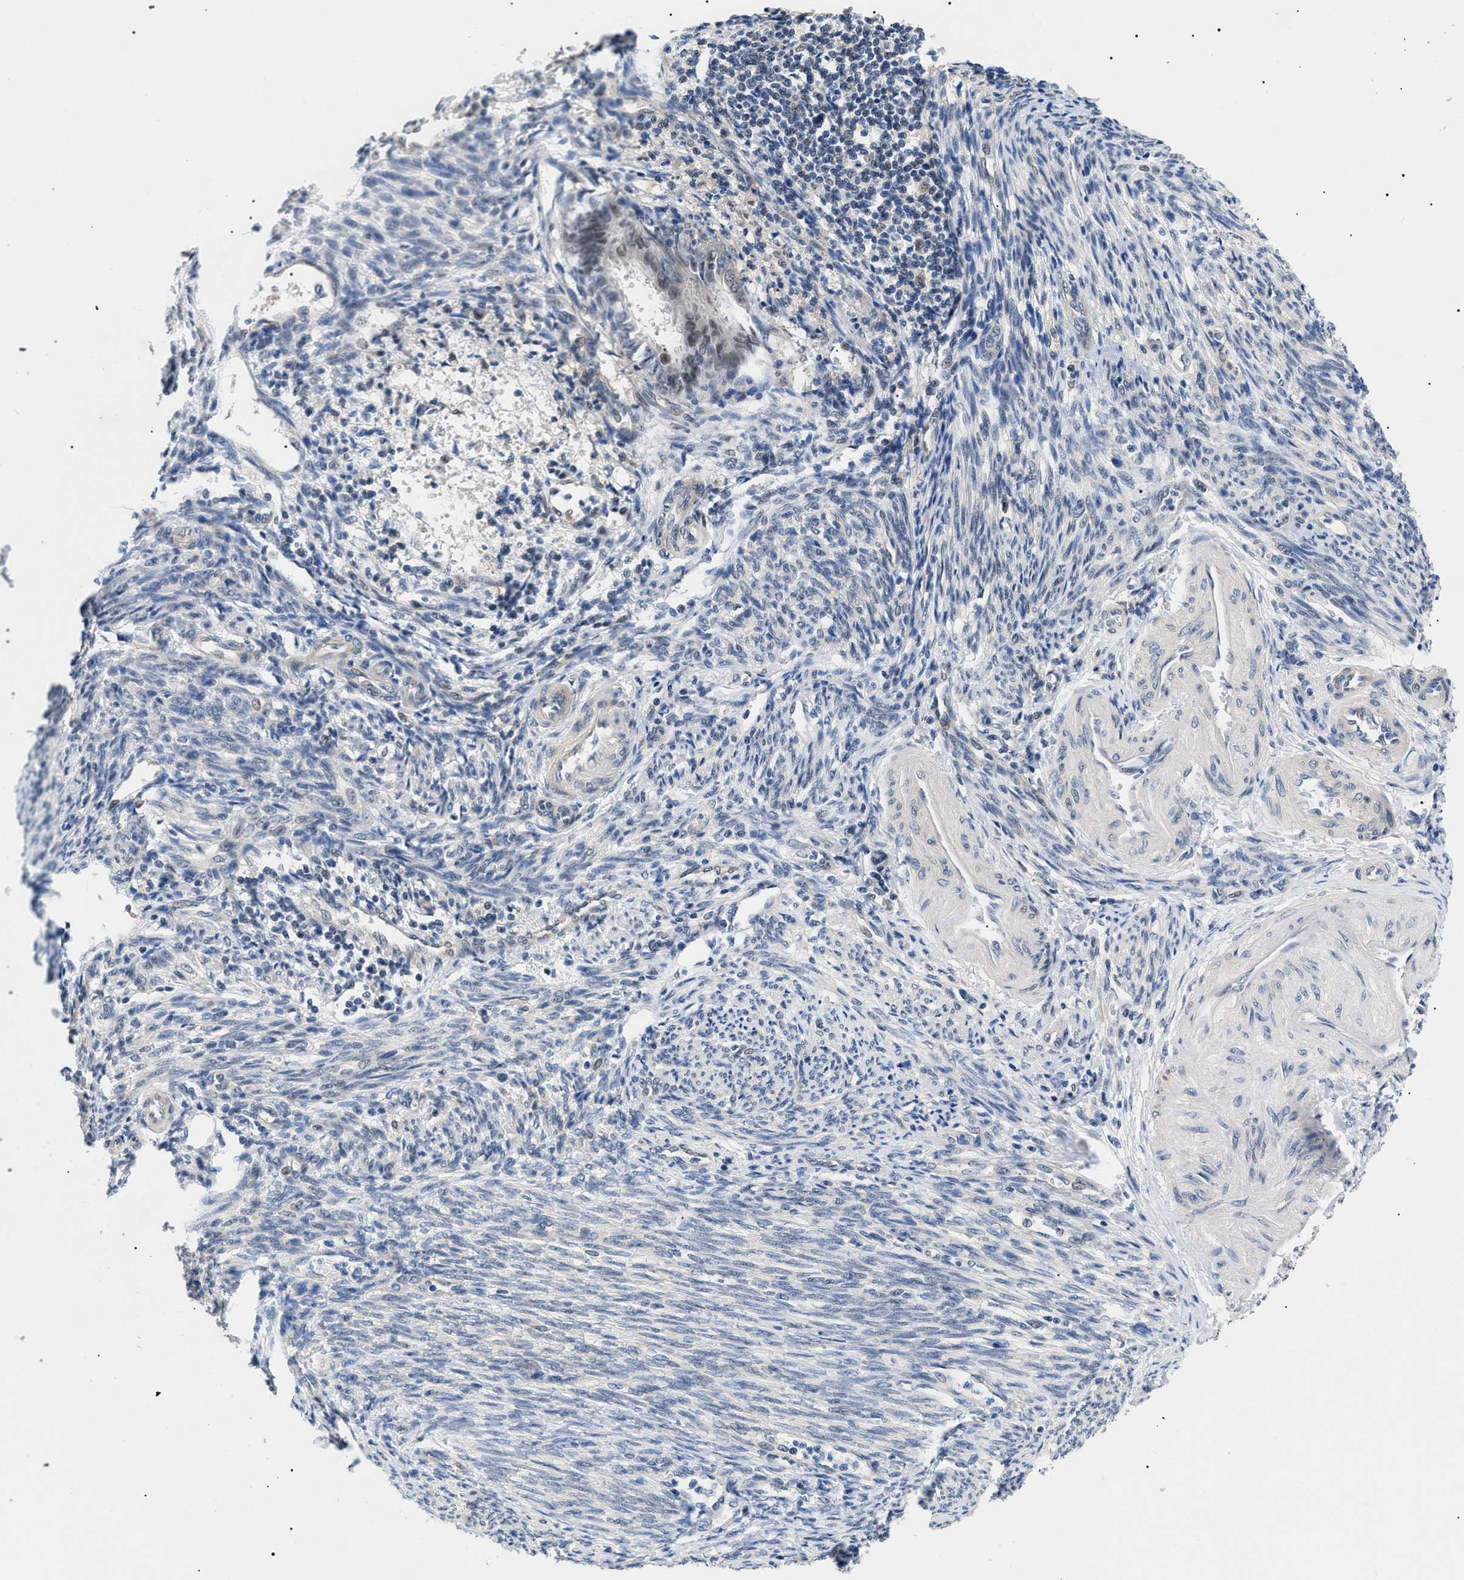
{"staining": {"intensity": "weak", "quantity": ">75%", "location": "nuclear"}, "tissue": "endometrial cancer", "cell_type": "Tumor cells", "image_type": "cancer", "snomed": [{"axis": "morphology", "description": "Adenocarcinoma, NOS"}, {"axis": "topography", "description": "Endometrium"}], "caption": "Endometrial adenocarcinoma was stained to show a protein in brown. There is low levels of weak nuclear positivity in approximately >75% of tumor cells. (brown staining indicates protein expression, while blue staining denotes nuclei).", "gene": "GARRE1", "patient": {"sex": "female", "age": 58}}